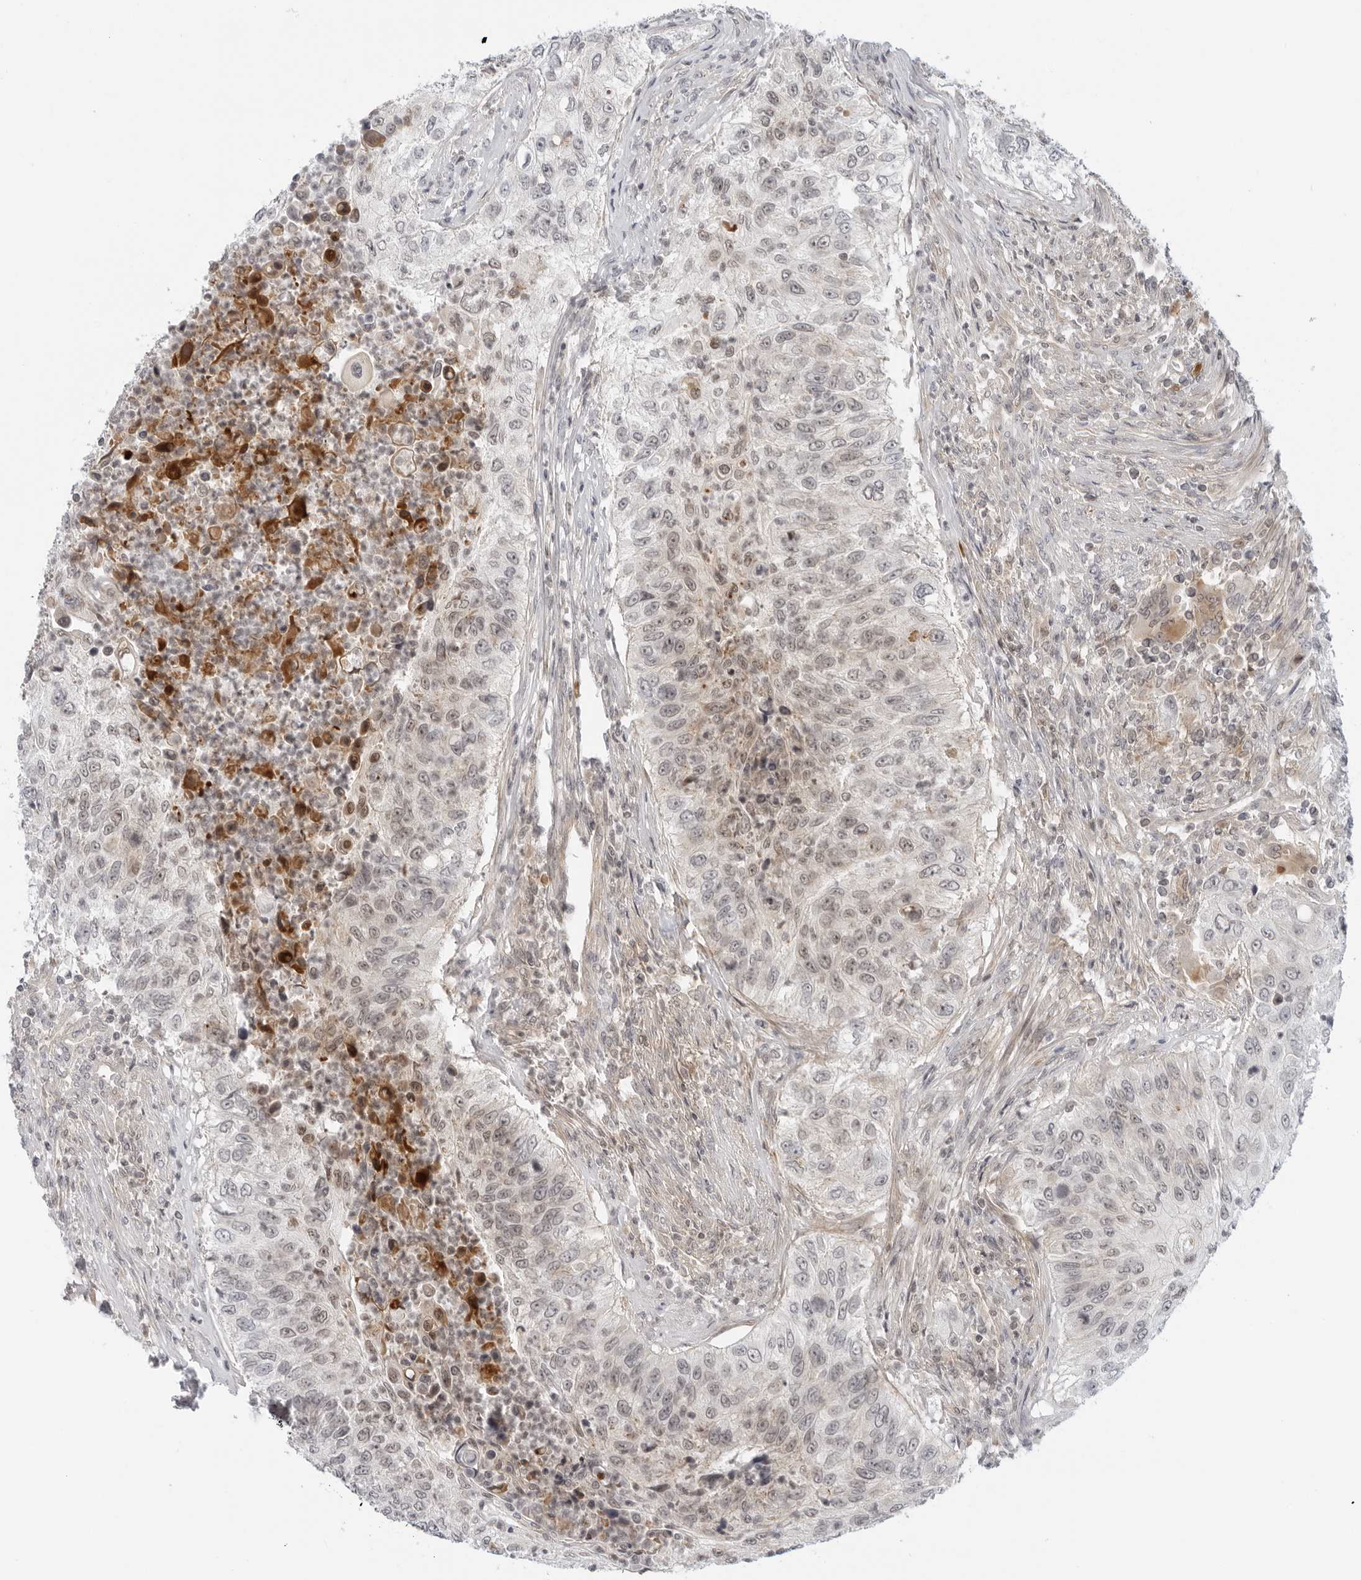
{"staining": {"intensity": "weak", "quantity": "<25%", "location": "cytoplasmic/membranous,nuclear"}, "tissue": "urothelial cancer", "cell_type": "Tumor cells", "image_type": "cancer", "snomed": [{"axis": "morphology", "description": "Urothelial carcinoma, High grade"}, {"axis": "topography", "description": "Urinary bladder"}], "caption": "Micrograph shows no protein expression in tumor cells of high-grade urothelial carcinoma tissue.", "gene": "SUGCT", "patient": {"sex": "female", "age": 60}}